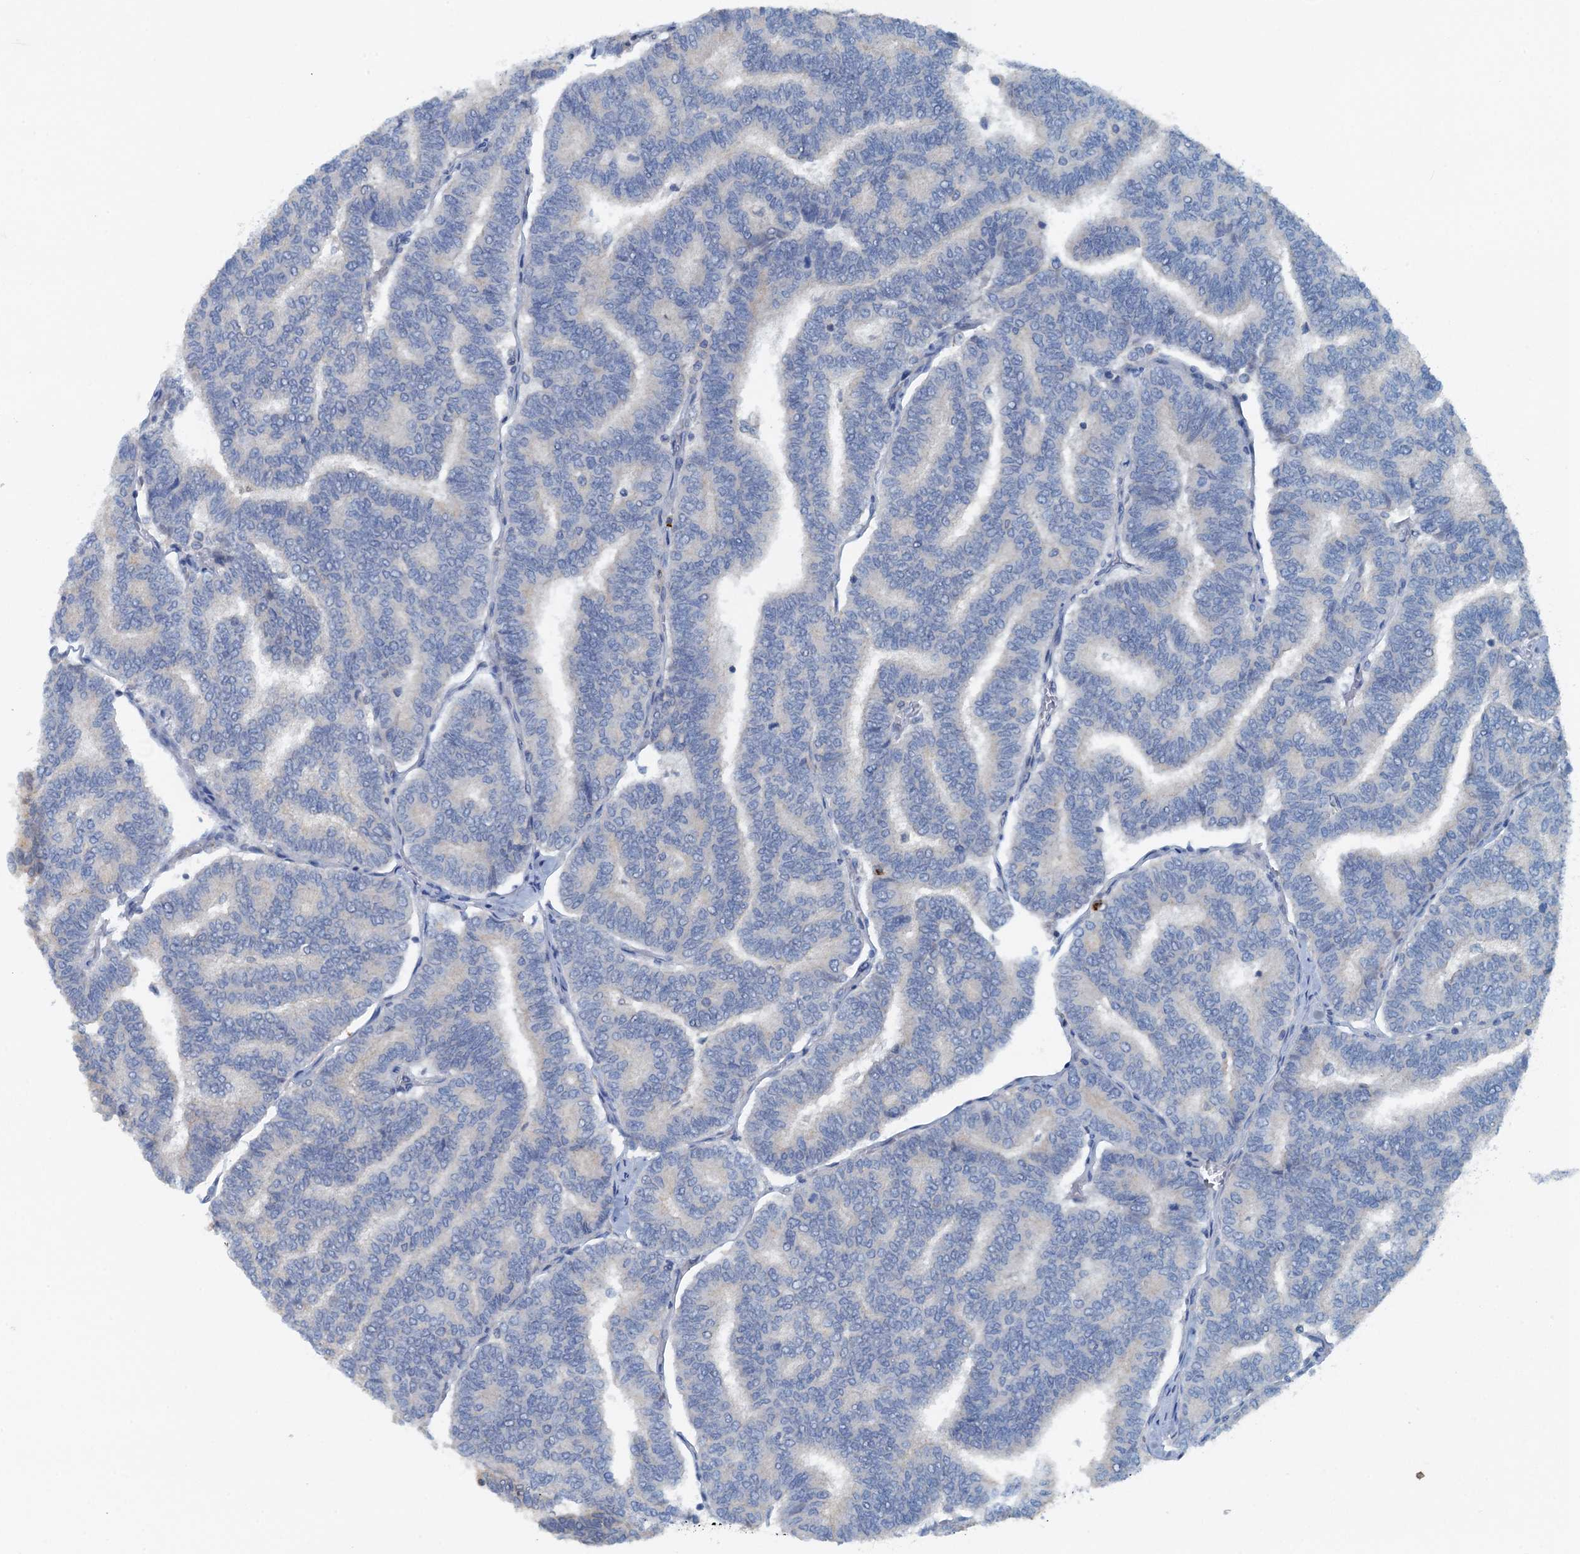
{"staining": {"intensity": "negative", "quantity": "none", "location": "none"}, "tissue": "thyroid cancer", "cell_type": "Tumor cells", "image_type": "cancer", "snomed": [{"axis": "morphology", "description": "Papillary adenocarcinoma, NOS"}, {"axis": "topography", "description": "Thyroid gland"}], "caption": "IHC of papillary adenocarcinoma (thyroid) reveals no expression in tumor cells.", "gene": "THAP10", "patient": {"sex": "female", "age": 35}}